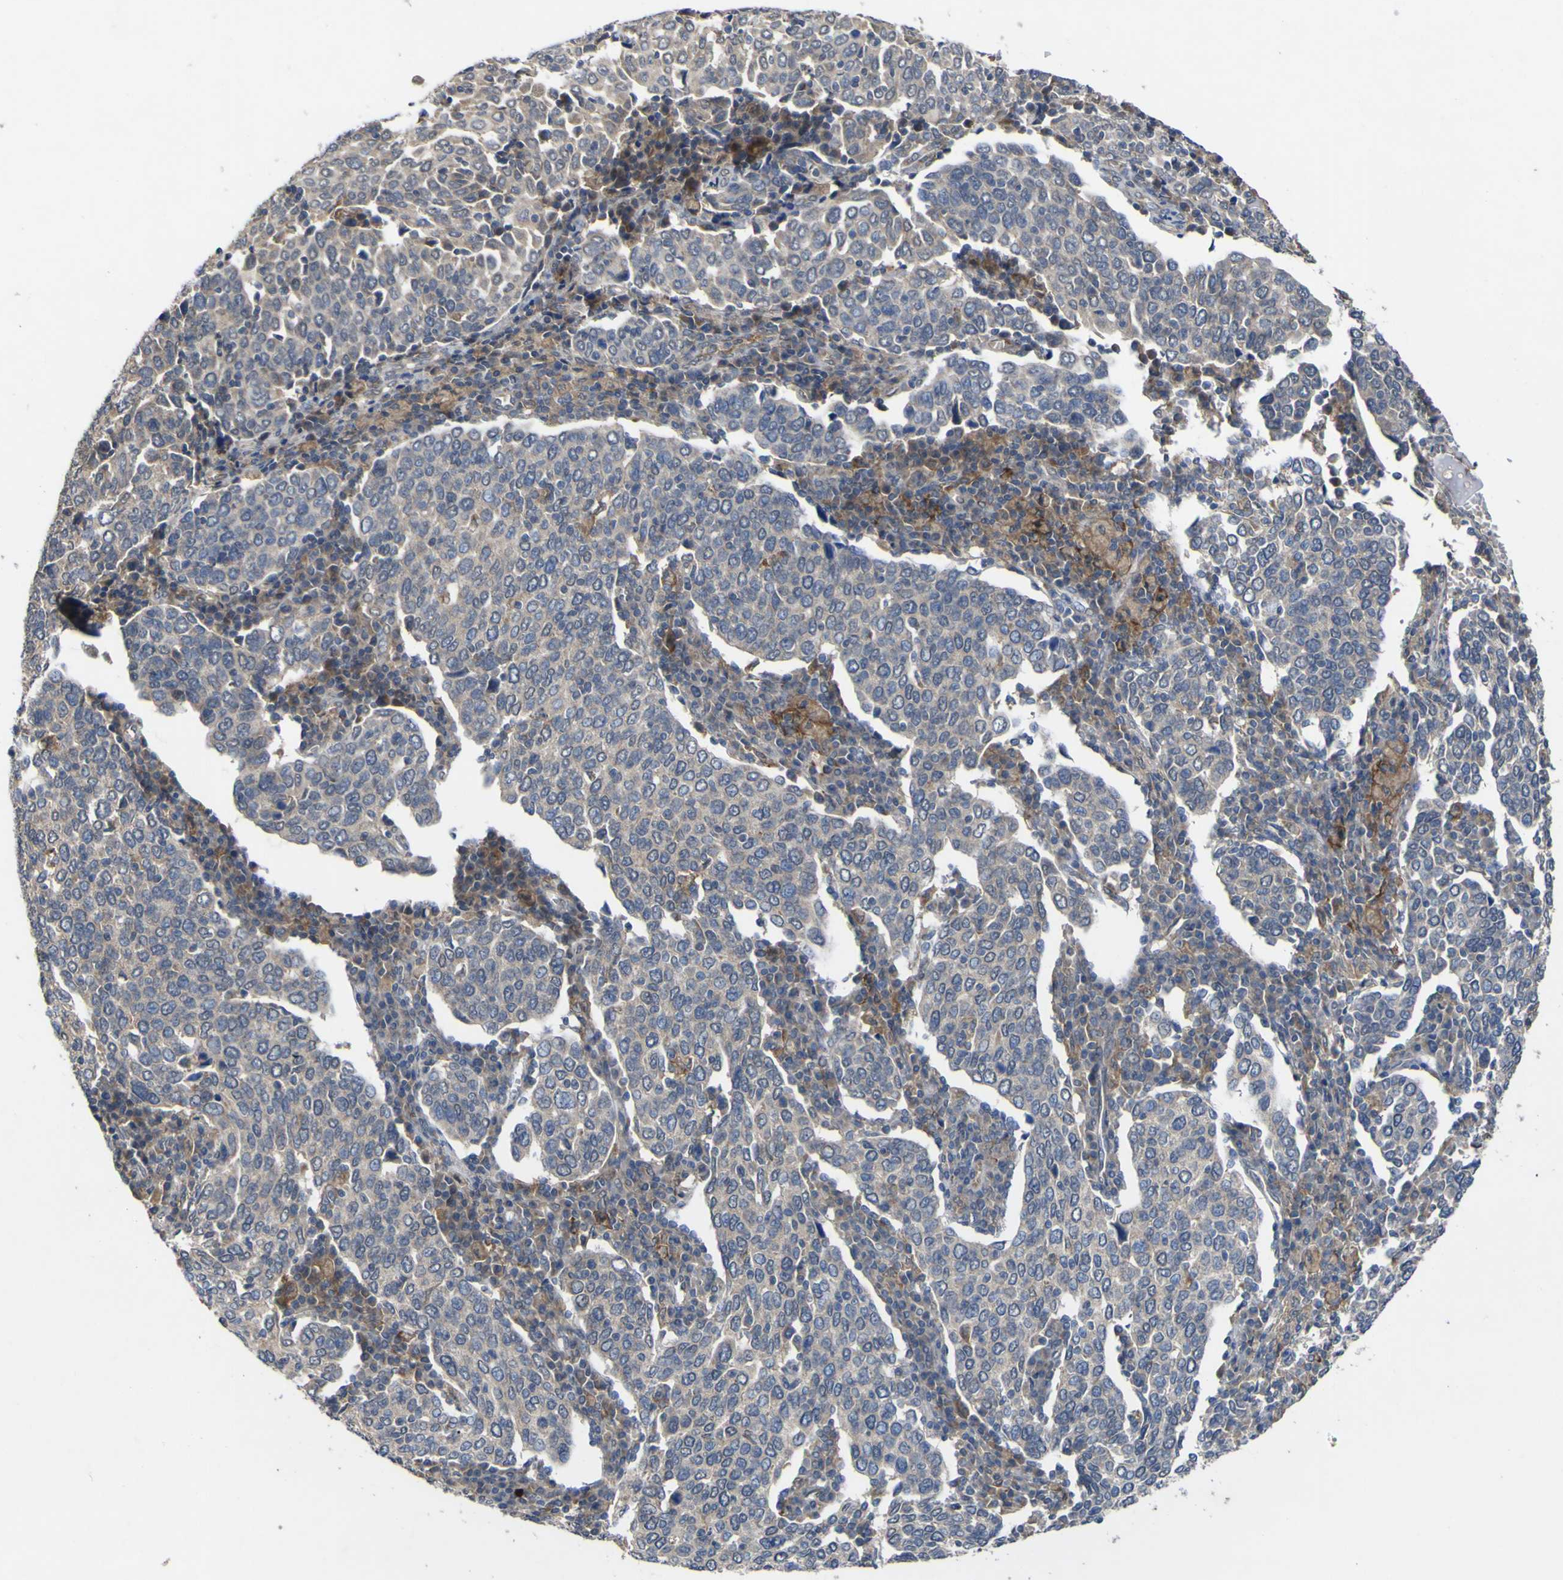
{"staining": {"intensity": "weak", "quantity": ">75%", "location": "cytoplasmic/membranous"}, "tissue": "cervical cancer", "cell_type": "Tumor cells", "image_type": "cancer", "snomed": [{"axis": "morphology", "description": "Squamous cell carcinoma, NOS"}, {"axis": "topography", "description": "Cervix"}], "caption": "Brown immunohistochemical staining in human squamous cell carcinoma (cervical) demonstrates weak cytoplasmic/membranous positivity in approximately >75% of tumor cells.", "gene": "IRAK2", "patient": {"sex": "female", "age": 40}}